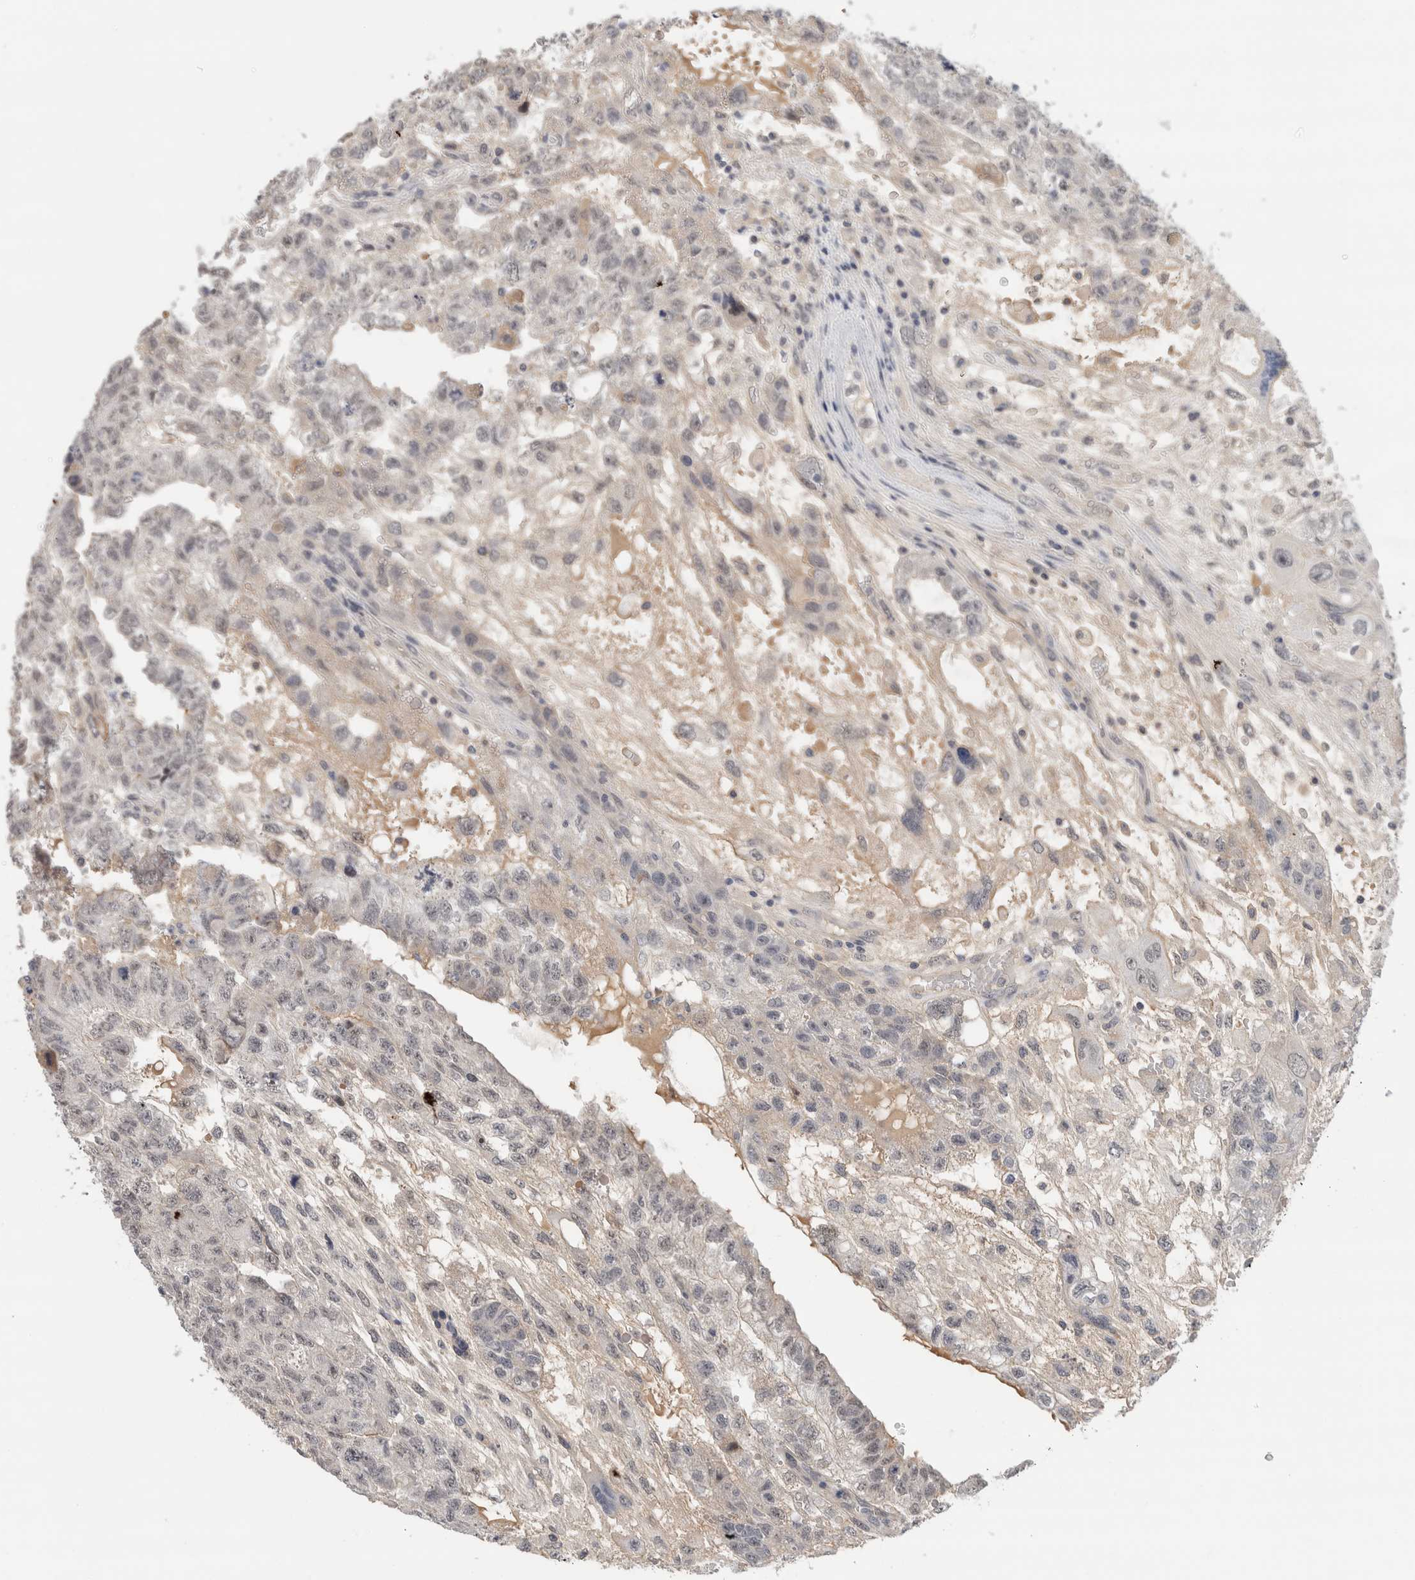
{"staining": {"intensity": "negative", "quantity": "none", "location": "none"}, "tissue": "testis cancer", "cell_type": "Tumor cells", "image_type": "cancer", "snomed": [{"axis": "morphology", "description": "Carcinoma, Embryonal, NOS"}, {"axis": "topography", "description": "Testis"}], "caption": "Human embryonal carcinoma (testis) stained for a protein using immunohistochemistry (IHC) demonstrates no expression in tumor cells.", "gene": "HCN3", "patient": {"sex": "male", "age": 36}}